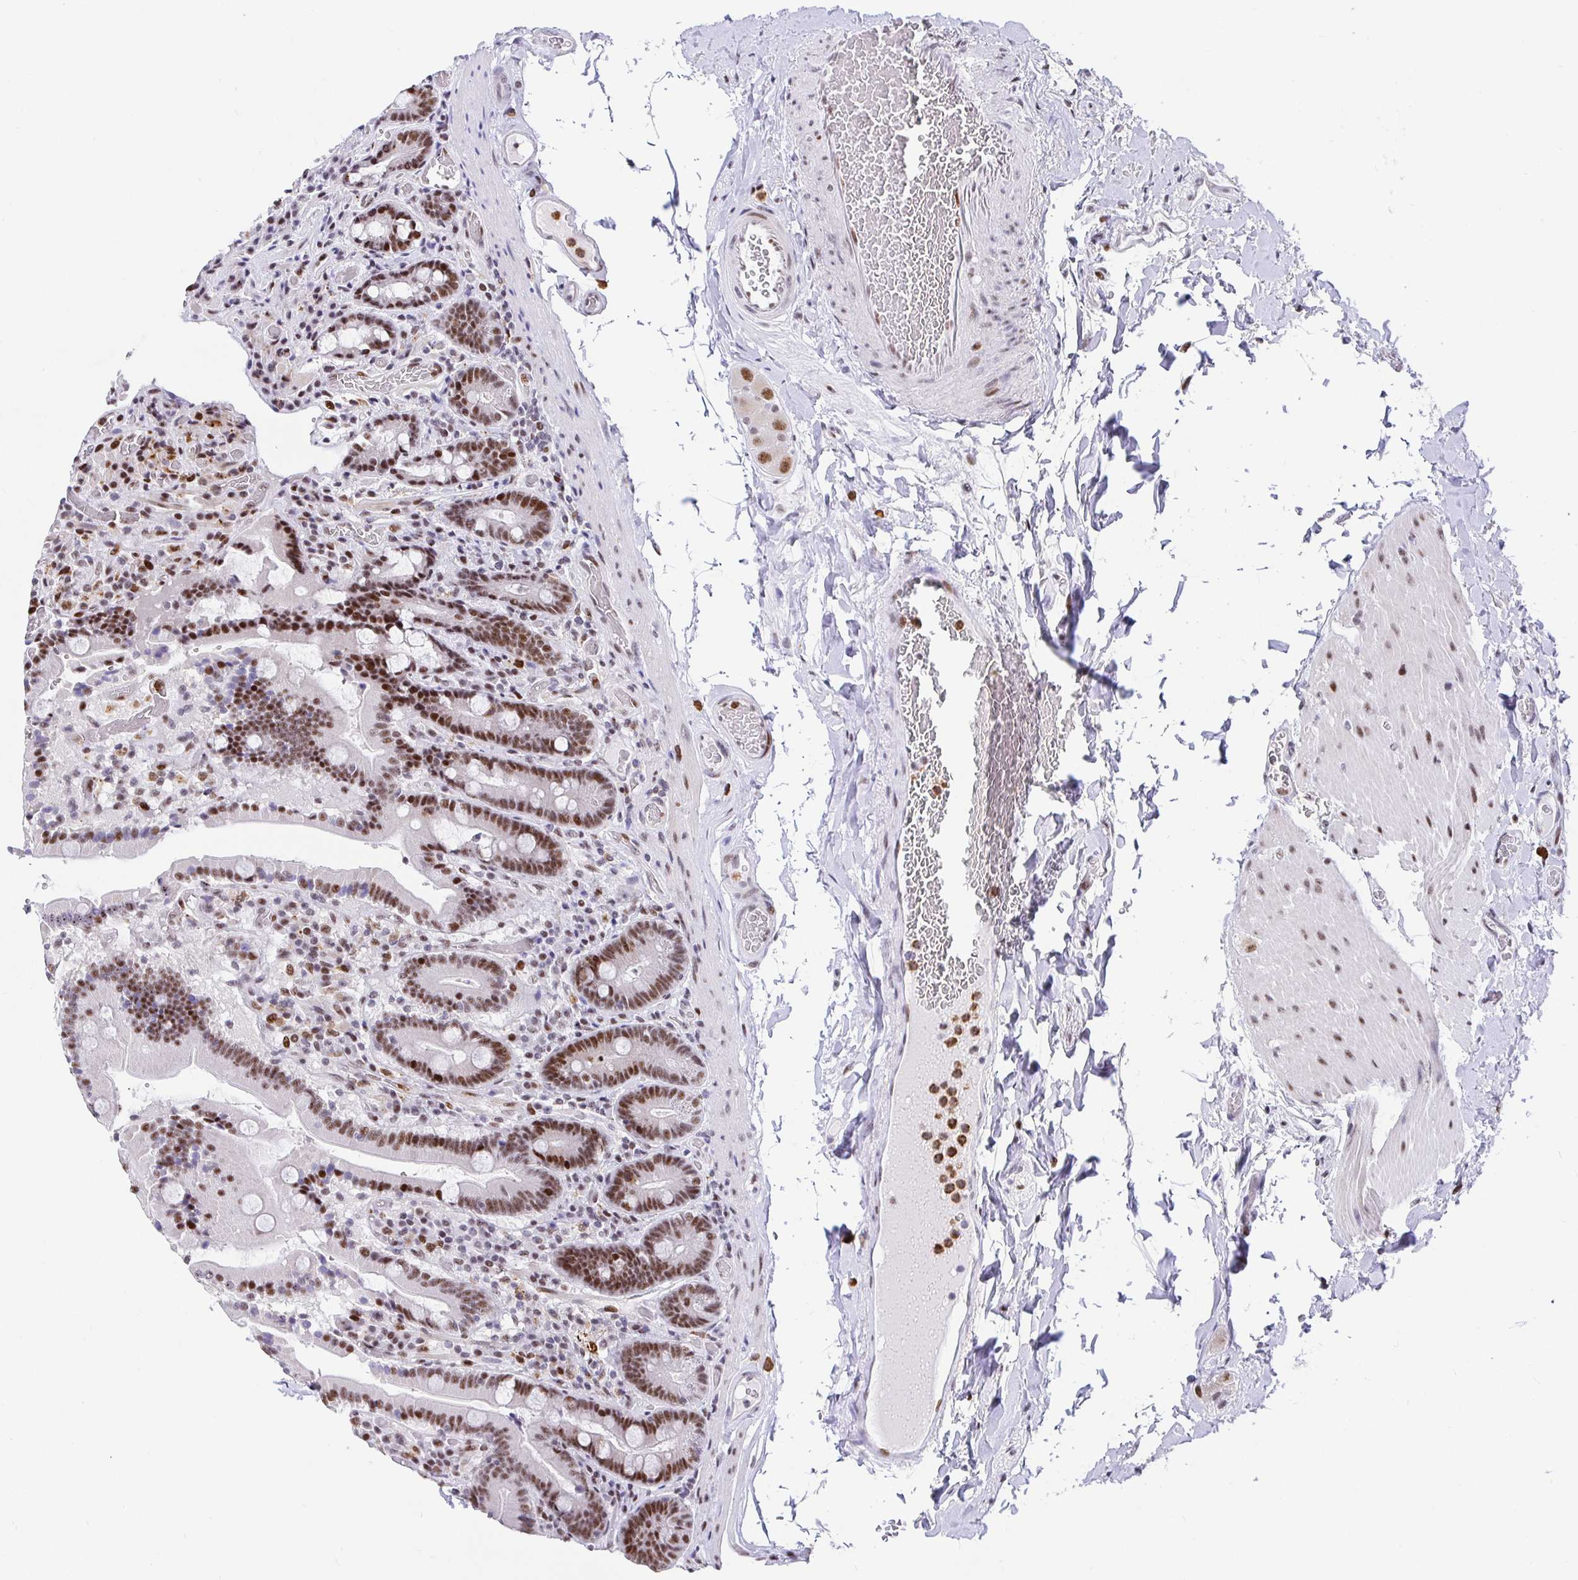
{"staining": {"intensity": "moderate", "quantity": ">75%", "location": "nuclear"}, "tissue": "duodenum", "cell_type": "Glandular cells", "image_type": "normal", "snomed": [{"axis": "morphology", "description": "Normal tissue, NOS"}, {"axis": "topography", "description": "Duodenum"}], "caption": "A medium amount of moderate nuclear staining is appreciated in about >75% of glandular cells in unremarkable duodenum.", "gene": "SETD5", "patient": {"sex": "female", "age": 62}}